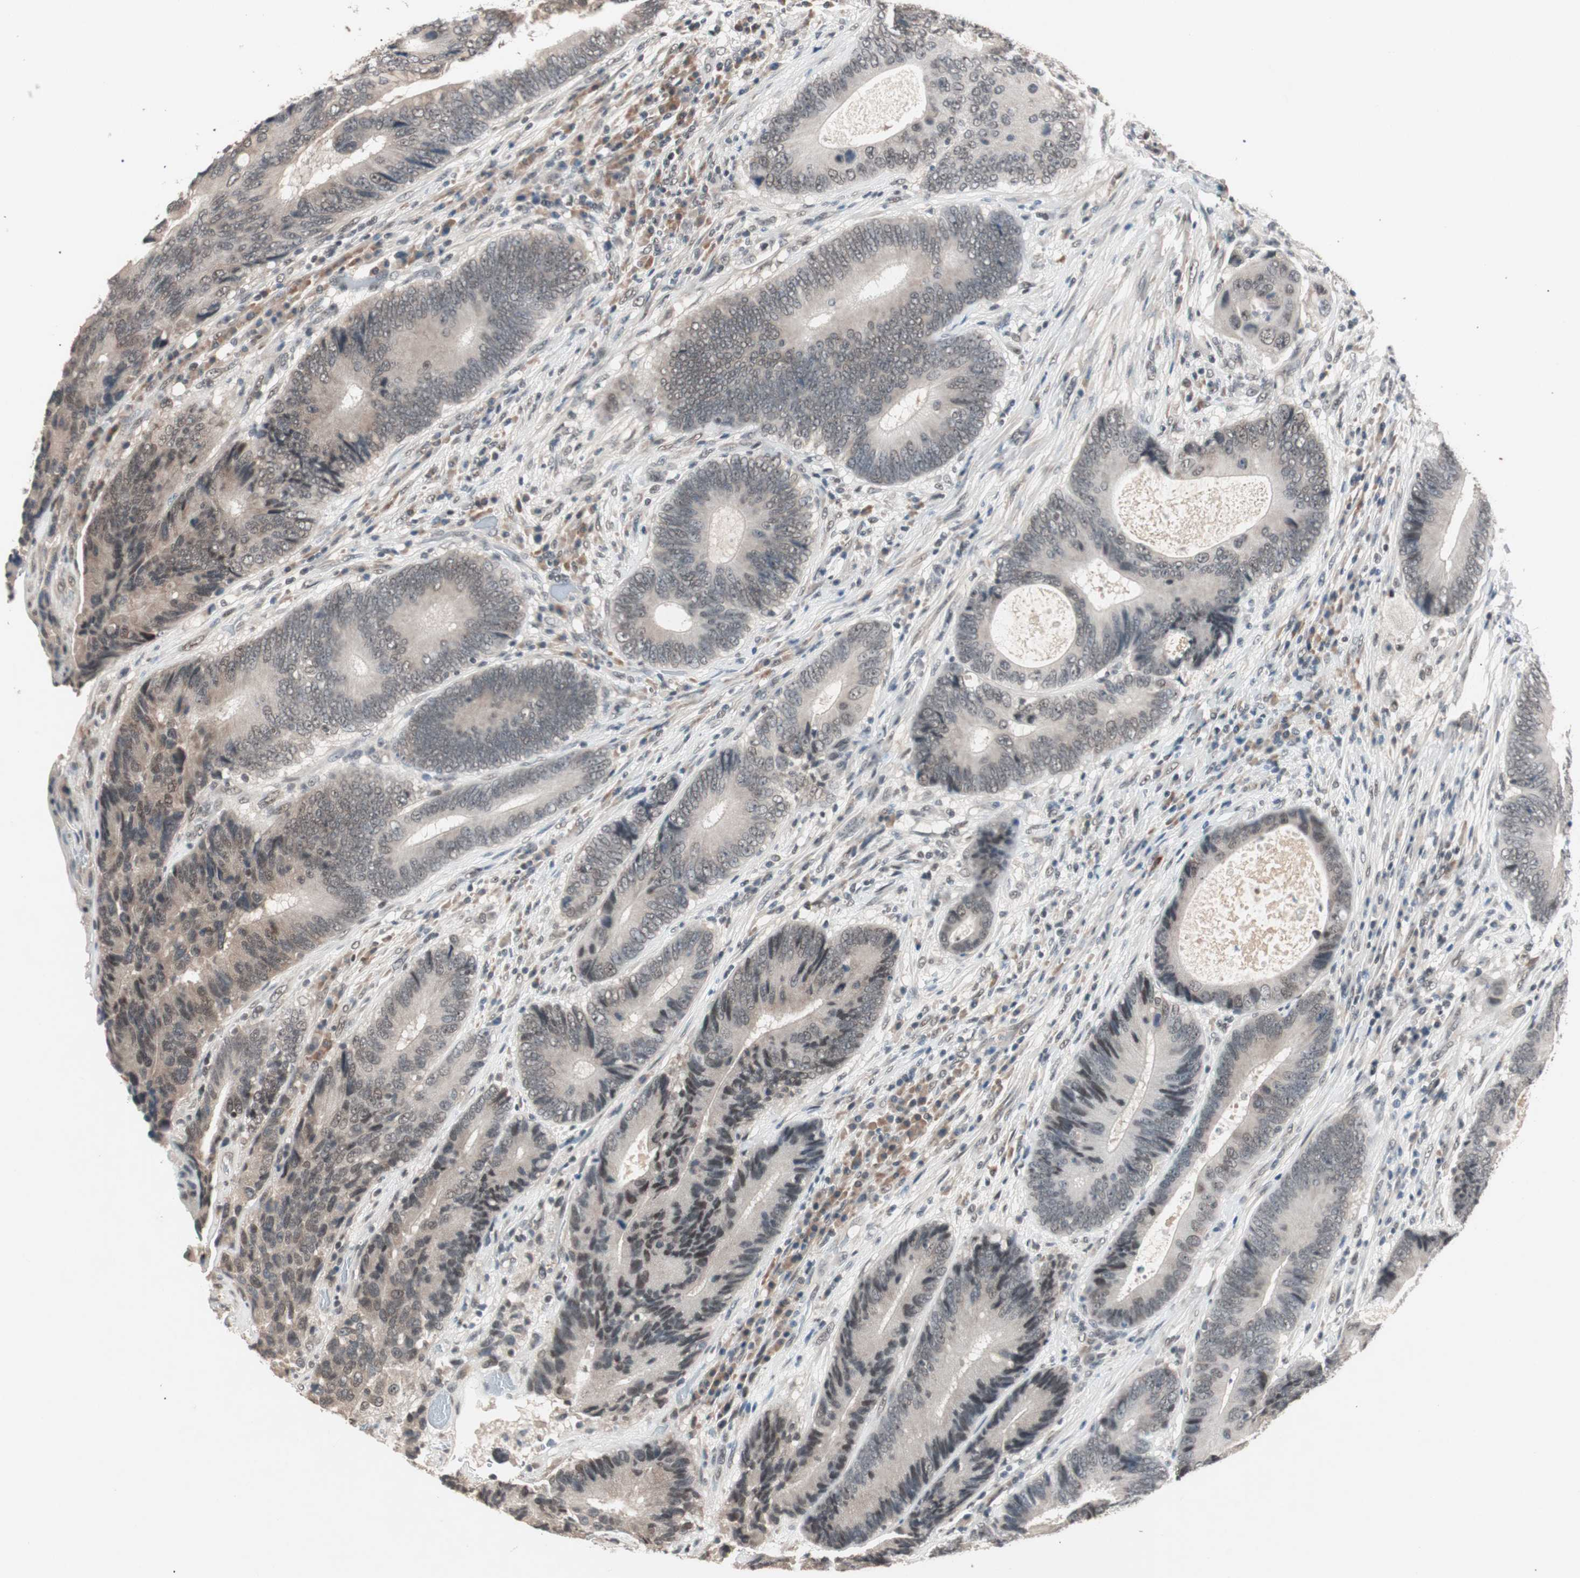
{"staining": {"intensity": "weak", "quantity": "25%-75%", "location": "nuclear"}, "tissue": "colorectal cancer", "cell_type": "Tumor cells", "image_type": "cancer", "snomed": [{"axis": "morphology", "description": "Adenocarcinoma, NOS"}, {"axis": "topography", "description": "Colon"}], "caption": "This is an image of IHC staining of colorectal adenocarcinoma, which shows weak positivity in the nuclear of tumor cells.", "gene": "NFRKB", "patient": {"sex": "female", "age": 78}}